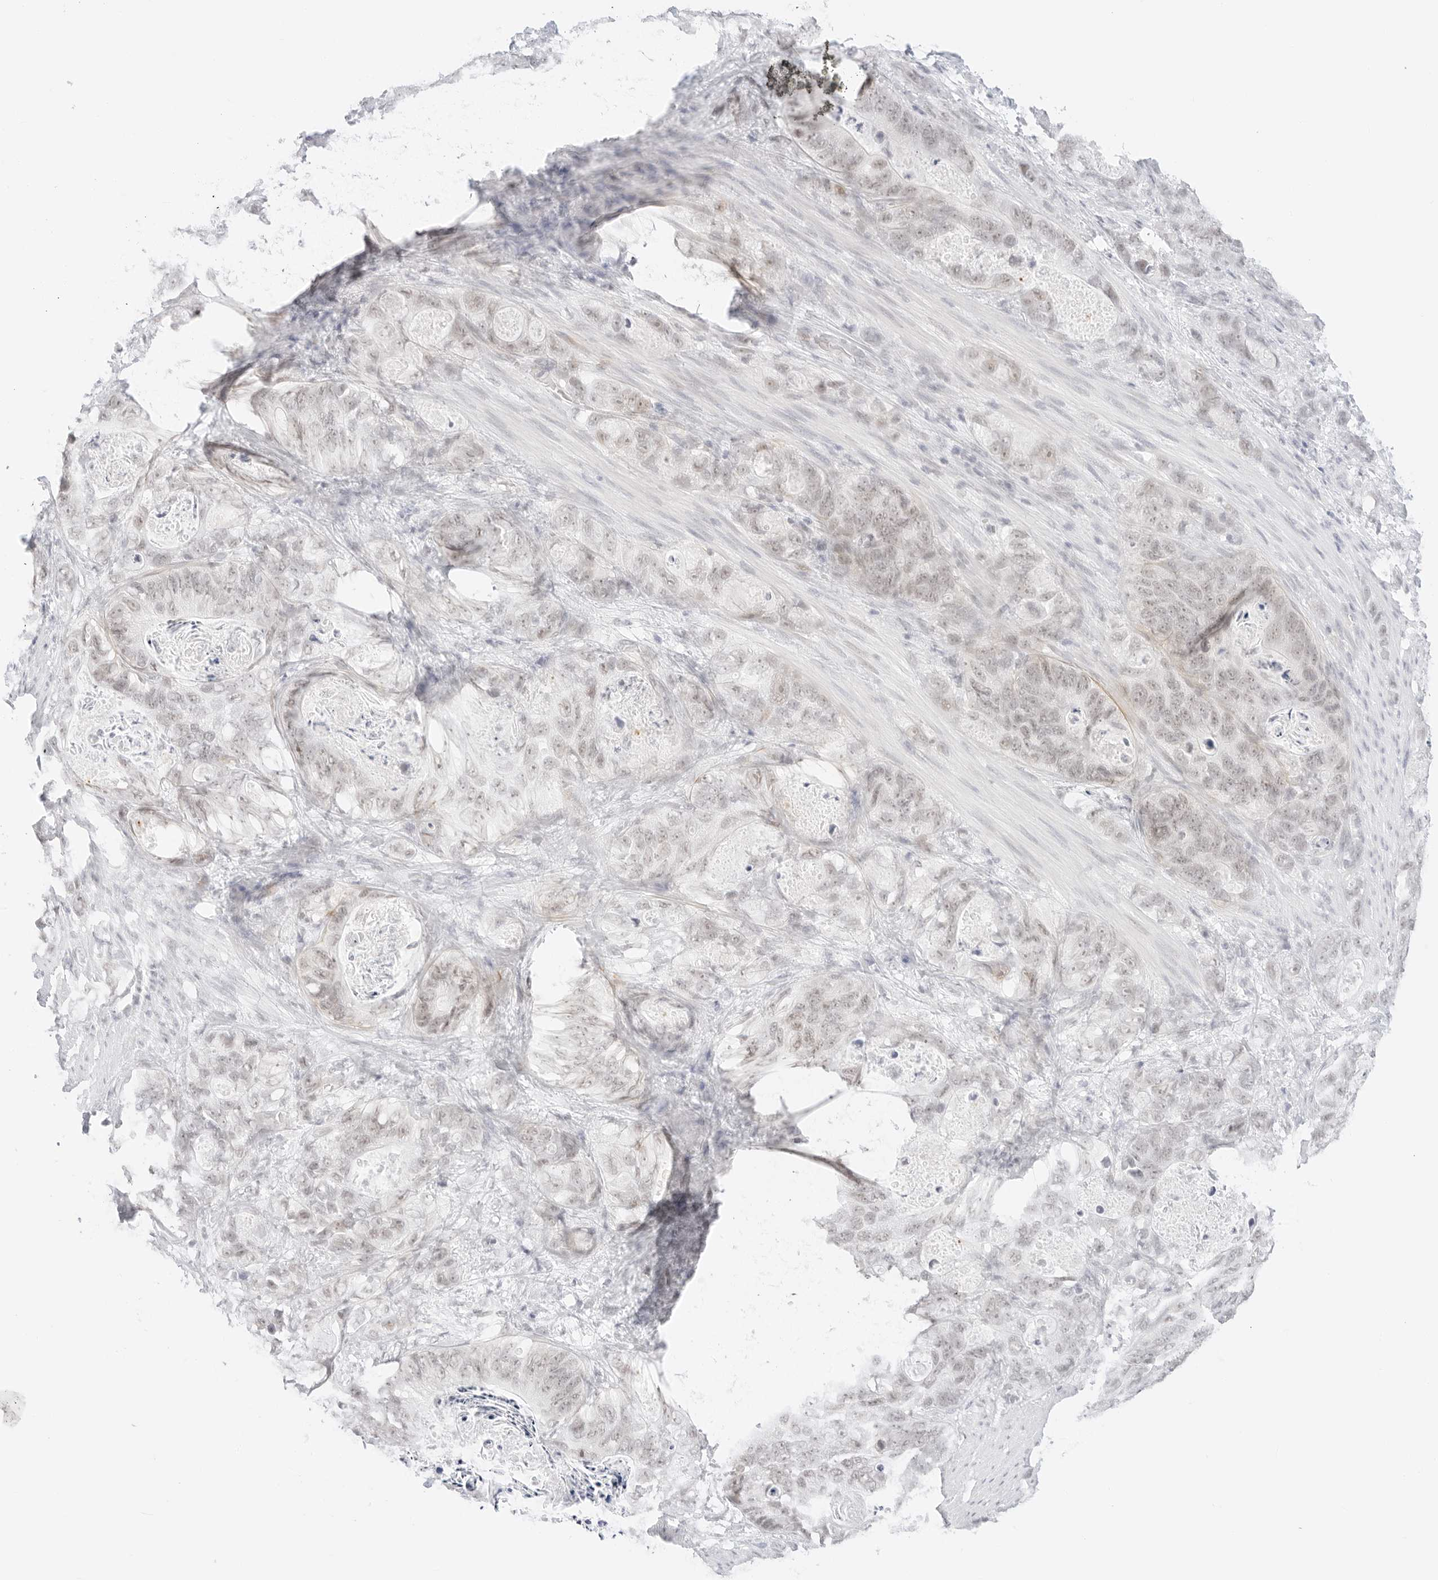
{"staining": {"intensity": "negative", "quantity": "none", "location": "none"}, "tissue": "stomach cancer", "cell_type": "Tumor cells", "image_type": "cancer", "snomed": [{"axis": "morphology", "description": "Normal tissue, NOS"}, {"axis": "morphology", "description": "Adenocarcinoma, NOS"}, {"axis": "topography", "description": "Stomach"}], "caption": "A photomicrograph of stomach cancer (adenocarcinoma) stained for a protein shows no brown staining in tumor cells.", "gene": "ITGA6", "patient": {"sex": "female", "age": 89}}